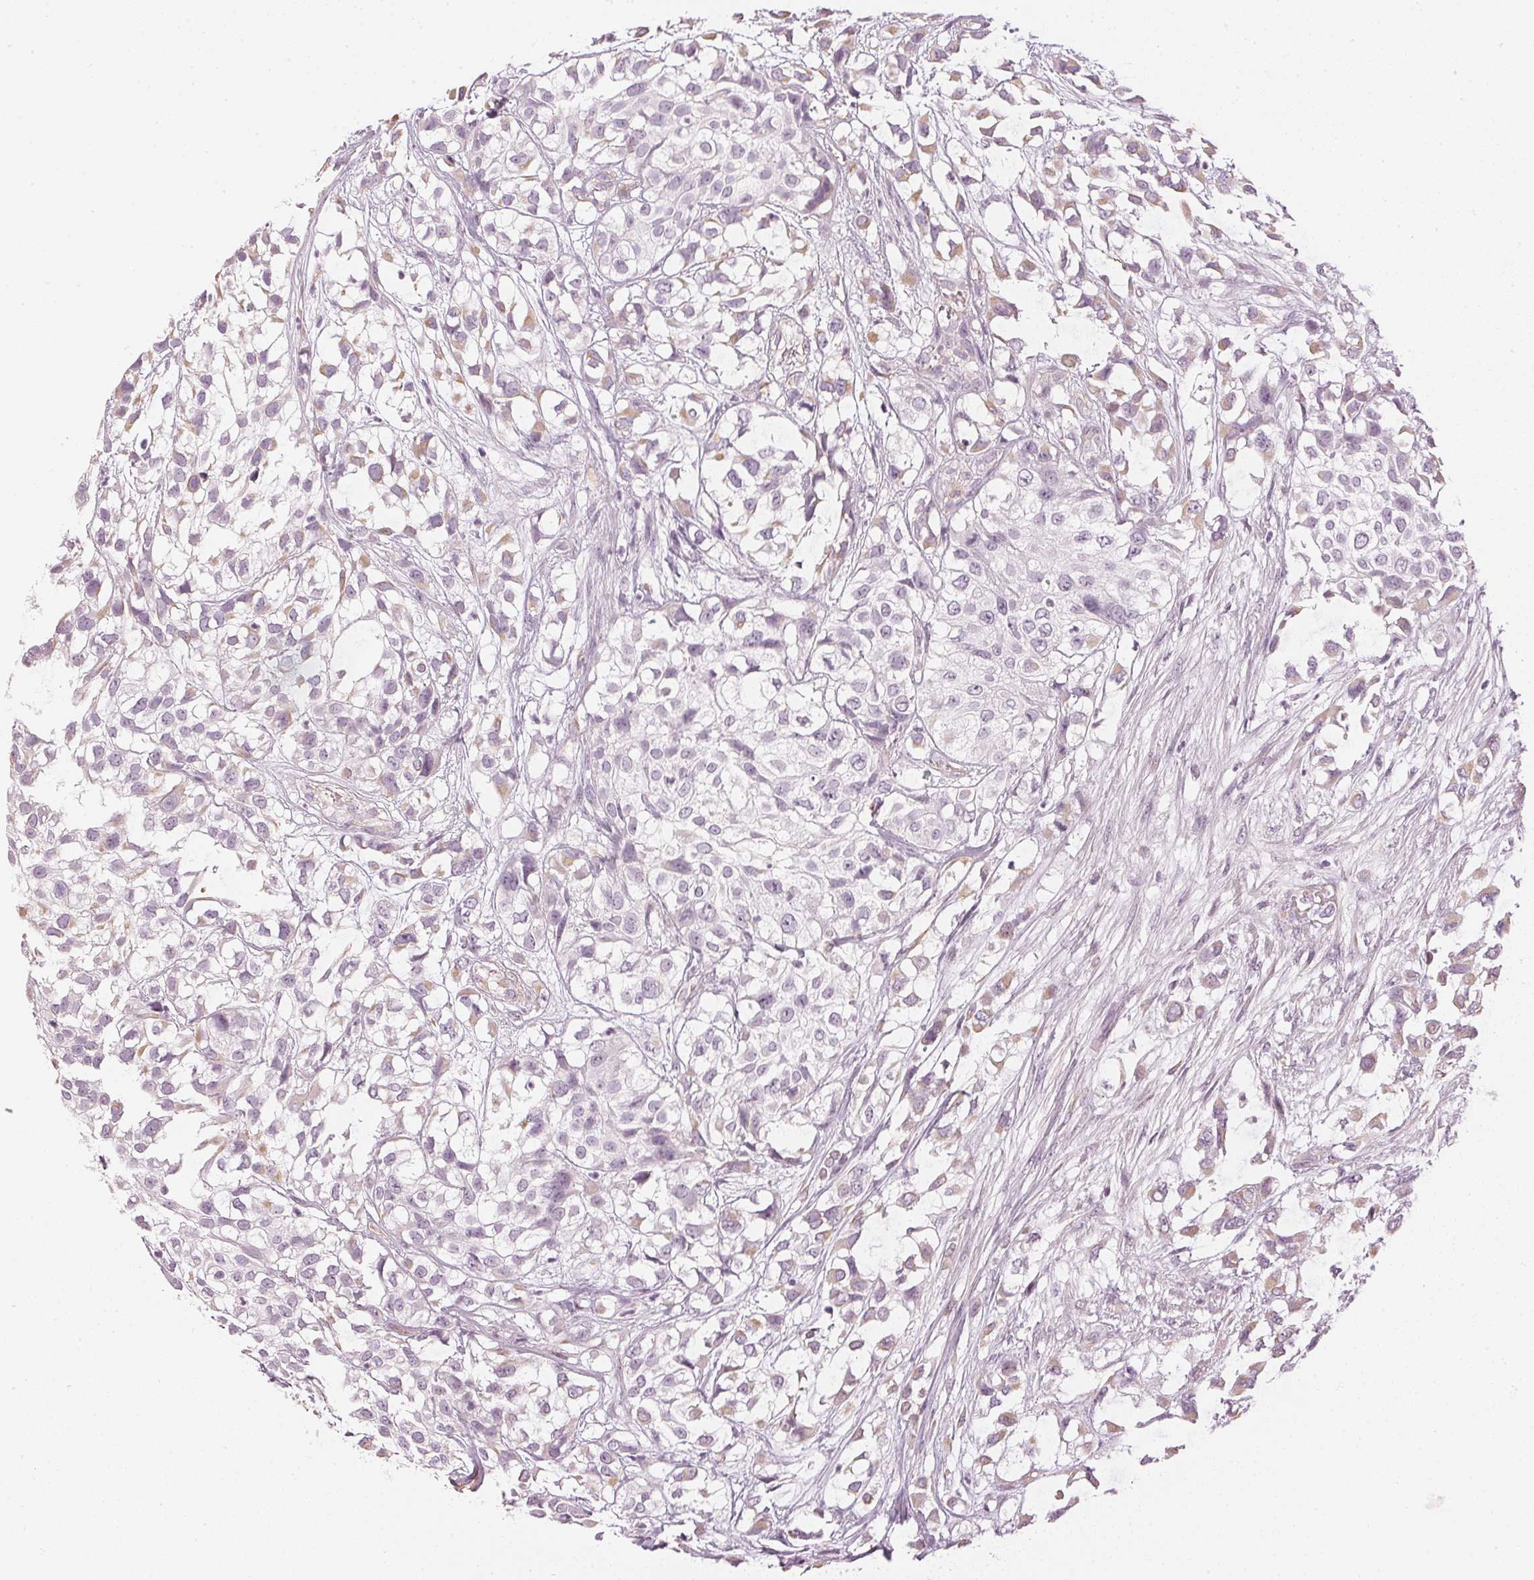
{"staining": {"intensity": "weak", "quantity": "25%-75%", "location": "cytoplasmic/membranous"}, "tissue": "urothelial cancer", "cell_type": "Tumor cells", "image_type": "cancer", "snomed": [{"axis": "morphology", "description": "Urothelial carcinoma, High grade"}, {"axis": "topography", "description": "Urinary bladder"}], "caption": "This image reveals urothelial cancer stained with immunohistochemistry to label a protein in brown. The cytoplasmic/membranous of tumor cells show weak positivity for the protein. Nuclei are counter-stained blue.", "gene": "APLP1", "patient": {"sex": "male", "age": 56}}